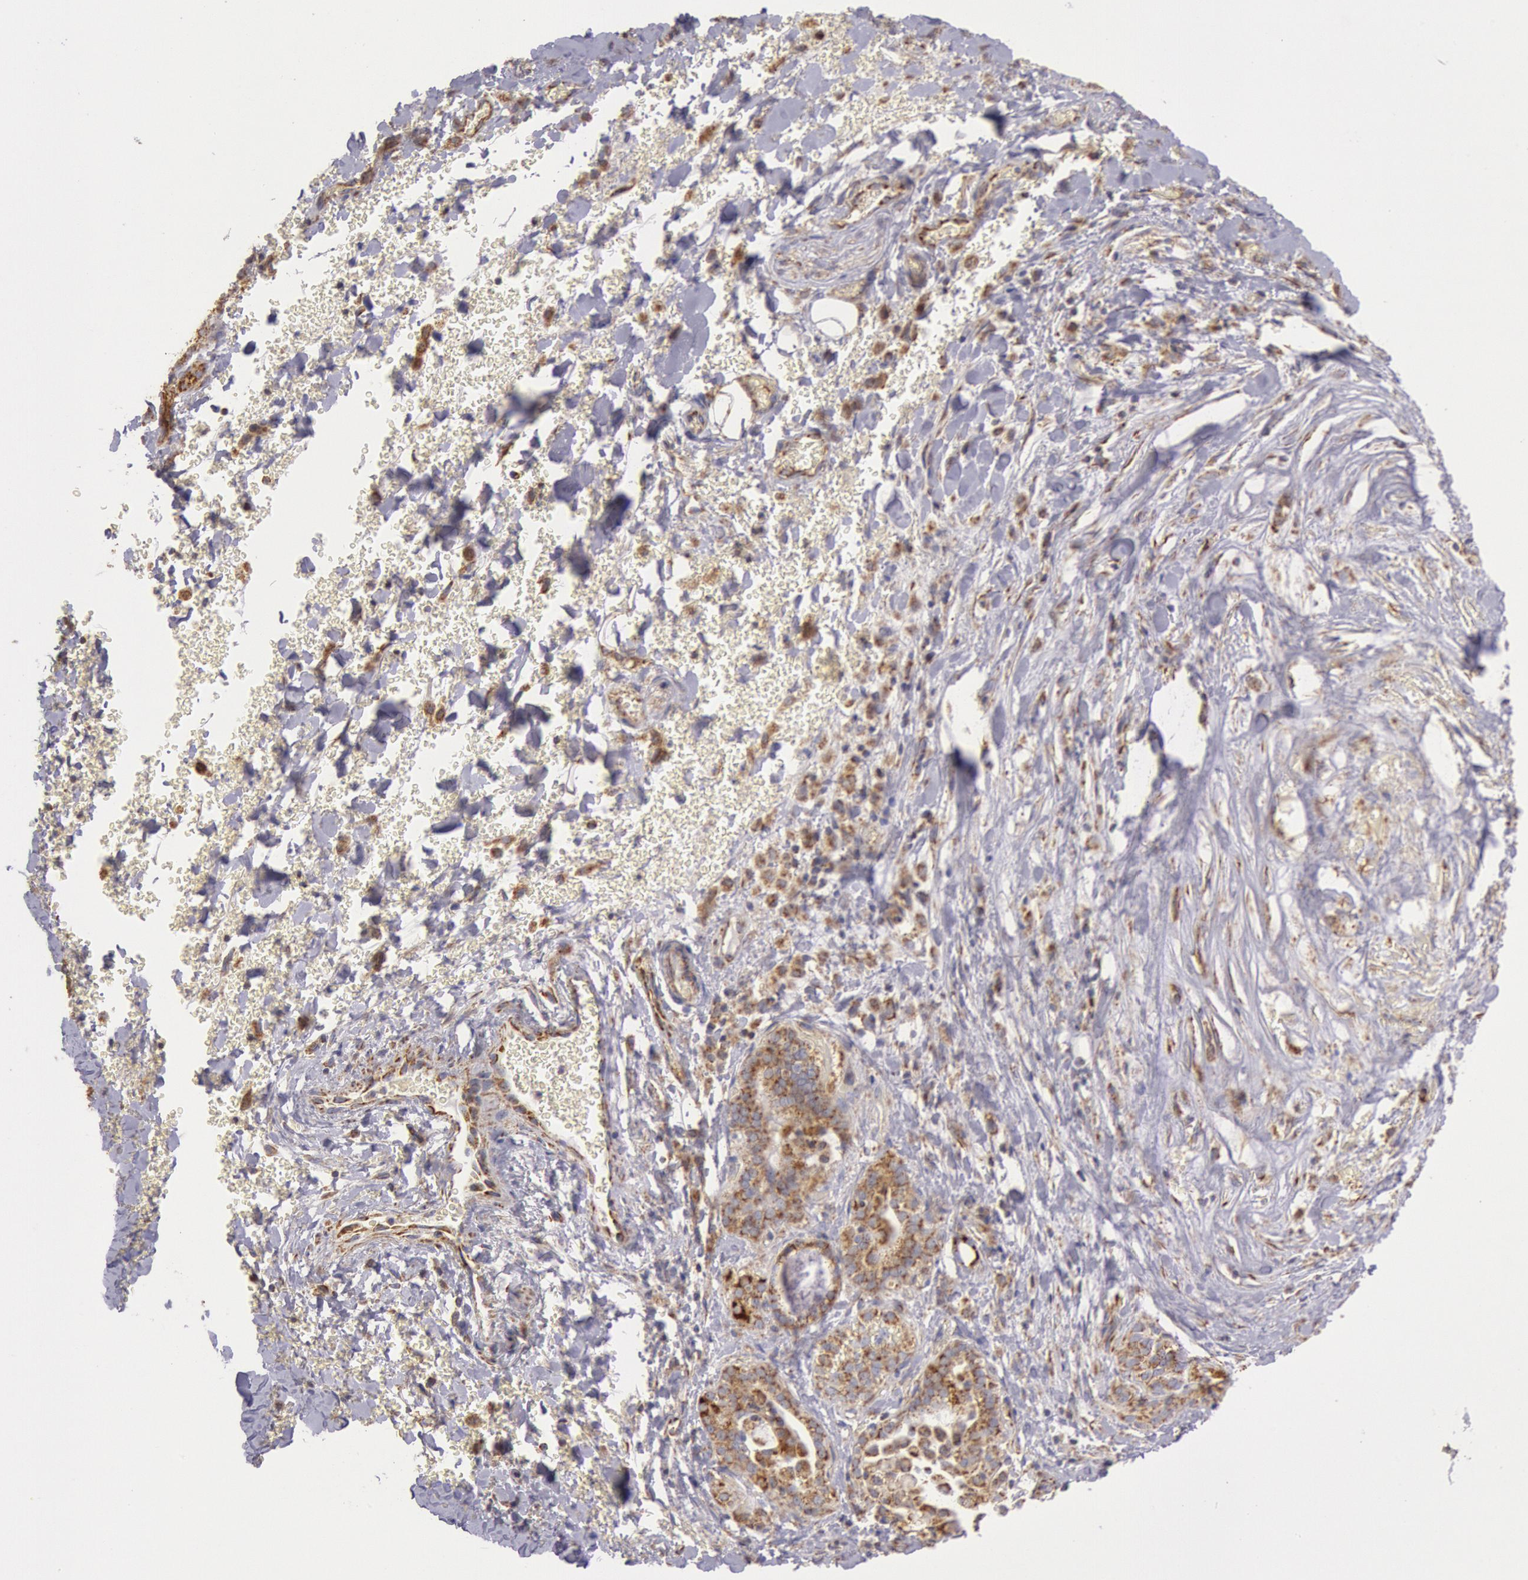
{"staining": {"intensity": "moderate", "quantity": ">75%", "location": "cytoplasmic/membranous"}, "tissue": "thyroid gland", "cell_type": "Glandular cells", "image_type": "normal", "snomed": [{"axis": "morphology", "description": "Normal tissue, NOS"}, {"axis": "topography", "description": "Thyroid gland"}], "caption": "IHC photomicrograph of unremarkable thyroid gland stained for a protein (brown), which demonstrates medium levels of moderate cytoplasmic/membranous staining in approximately >75% of glandular cells.", "gene": "CYC1", "patient": {"sex": "male", "age": 61}}